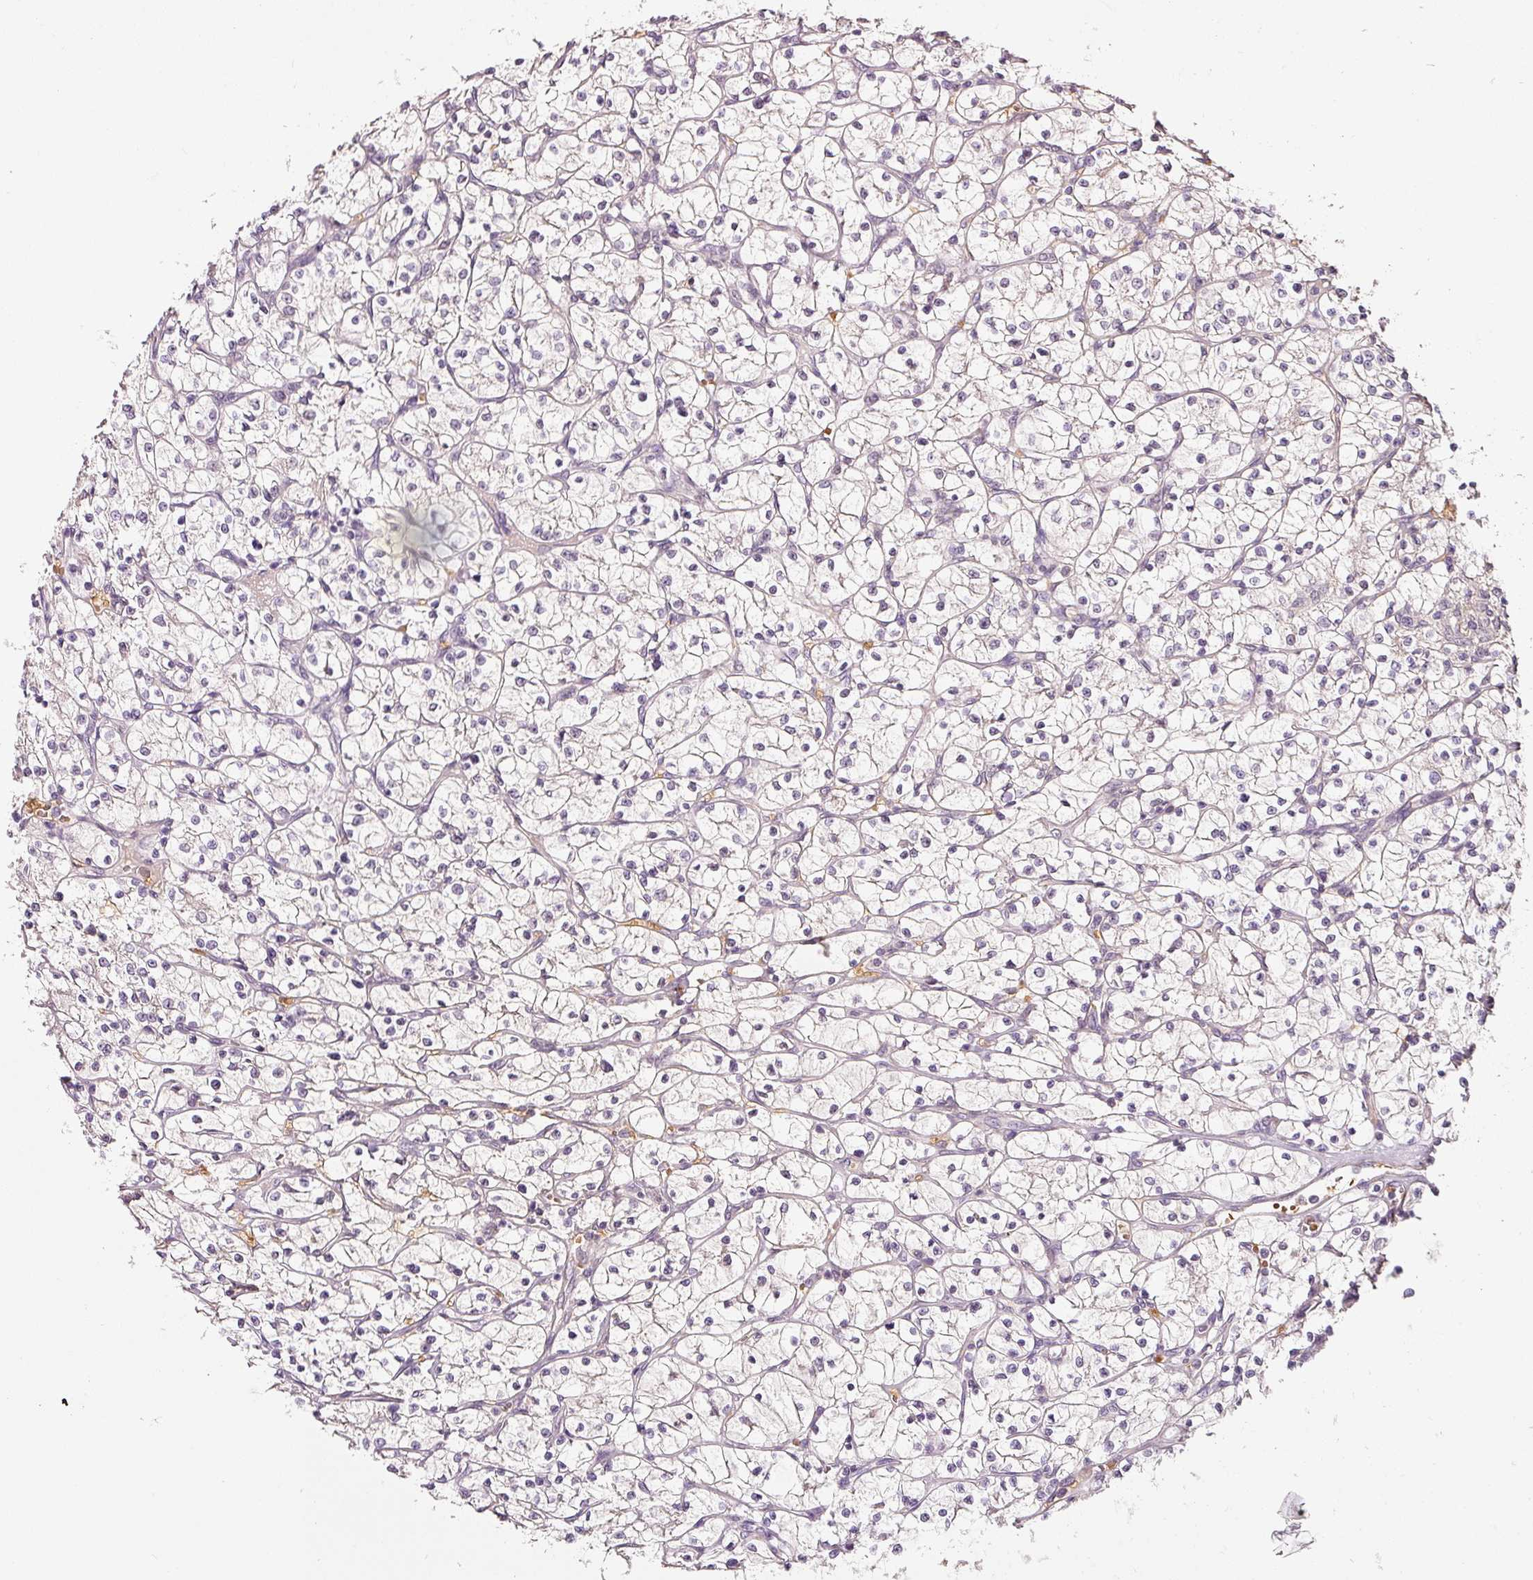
{"staining": {"intensity": "negative", "quantity": "none", "location": "none"}, "tissue": "renal cancer", "cell_type": "Tumor cells", "image_type": "cancer", "snomed": [{"axis": "morphology", "description": "Adenocarcinoma, NOS"}, {"axis": "topography", "description": "Kidney"}], "caption": "Human renal cancer stained for a protein using IHC shows no positivity in tumor cells.", "gene": "ZNF460", "patient": {"sex": "female", "age": 64}}